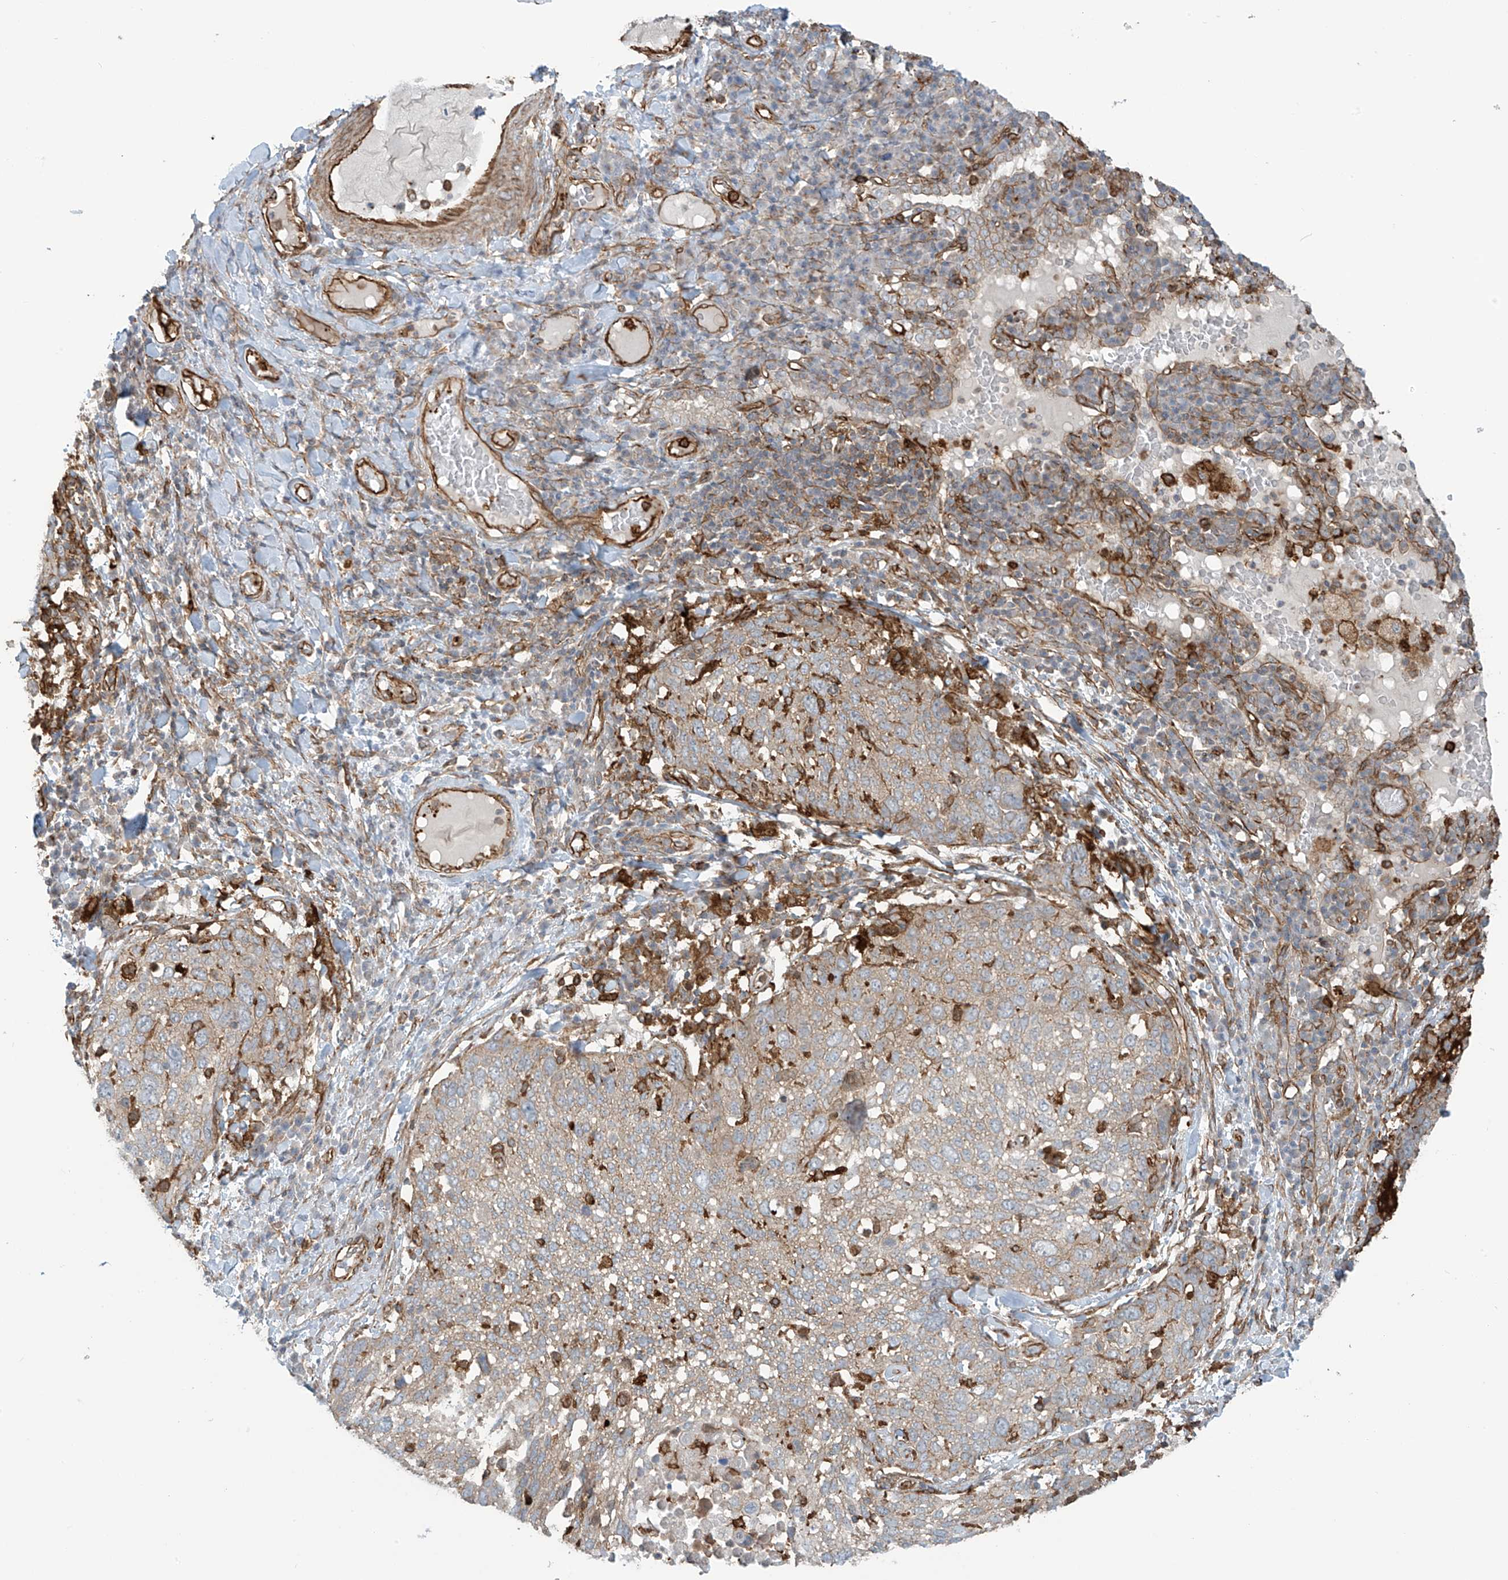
{"staining": {"intensity": "weak", "quantity": "25%-75%", "location": "cytoplasmic/membranous"}, "tissue": "lung cancer", "cell_type": "Tumor cells", "image_type": "cancer", "snomed": [{"axis": "morphology", "description": "Squamous cell carcinoma, NOS"}, {"axis": "topography", "description": "Lung"}], "caption": "Protein expression by IHC reveals weak cytoplasmic/membranous expression in approximately 25%-75% of tumor cells in lung cancer (squamous cell carcinoma).", "gene": "SLC9A2", "patient": {"sex": "male", "age": 65}}